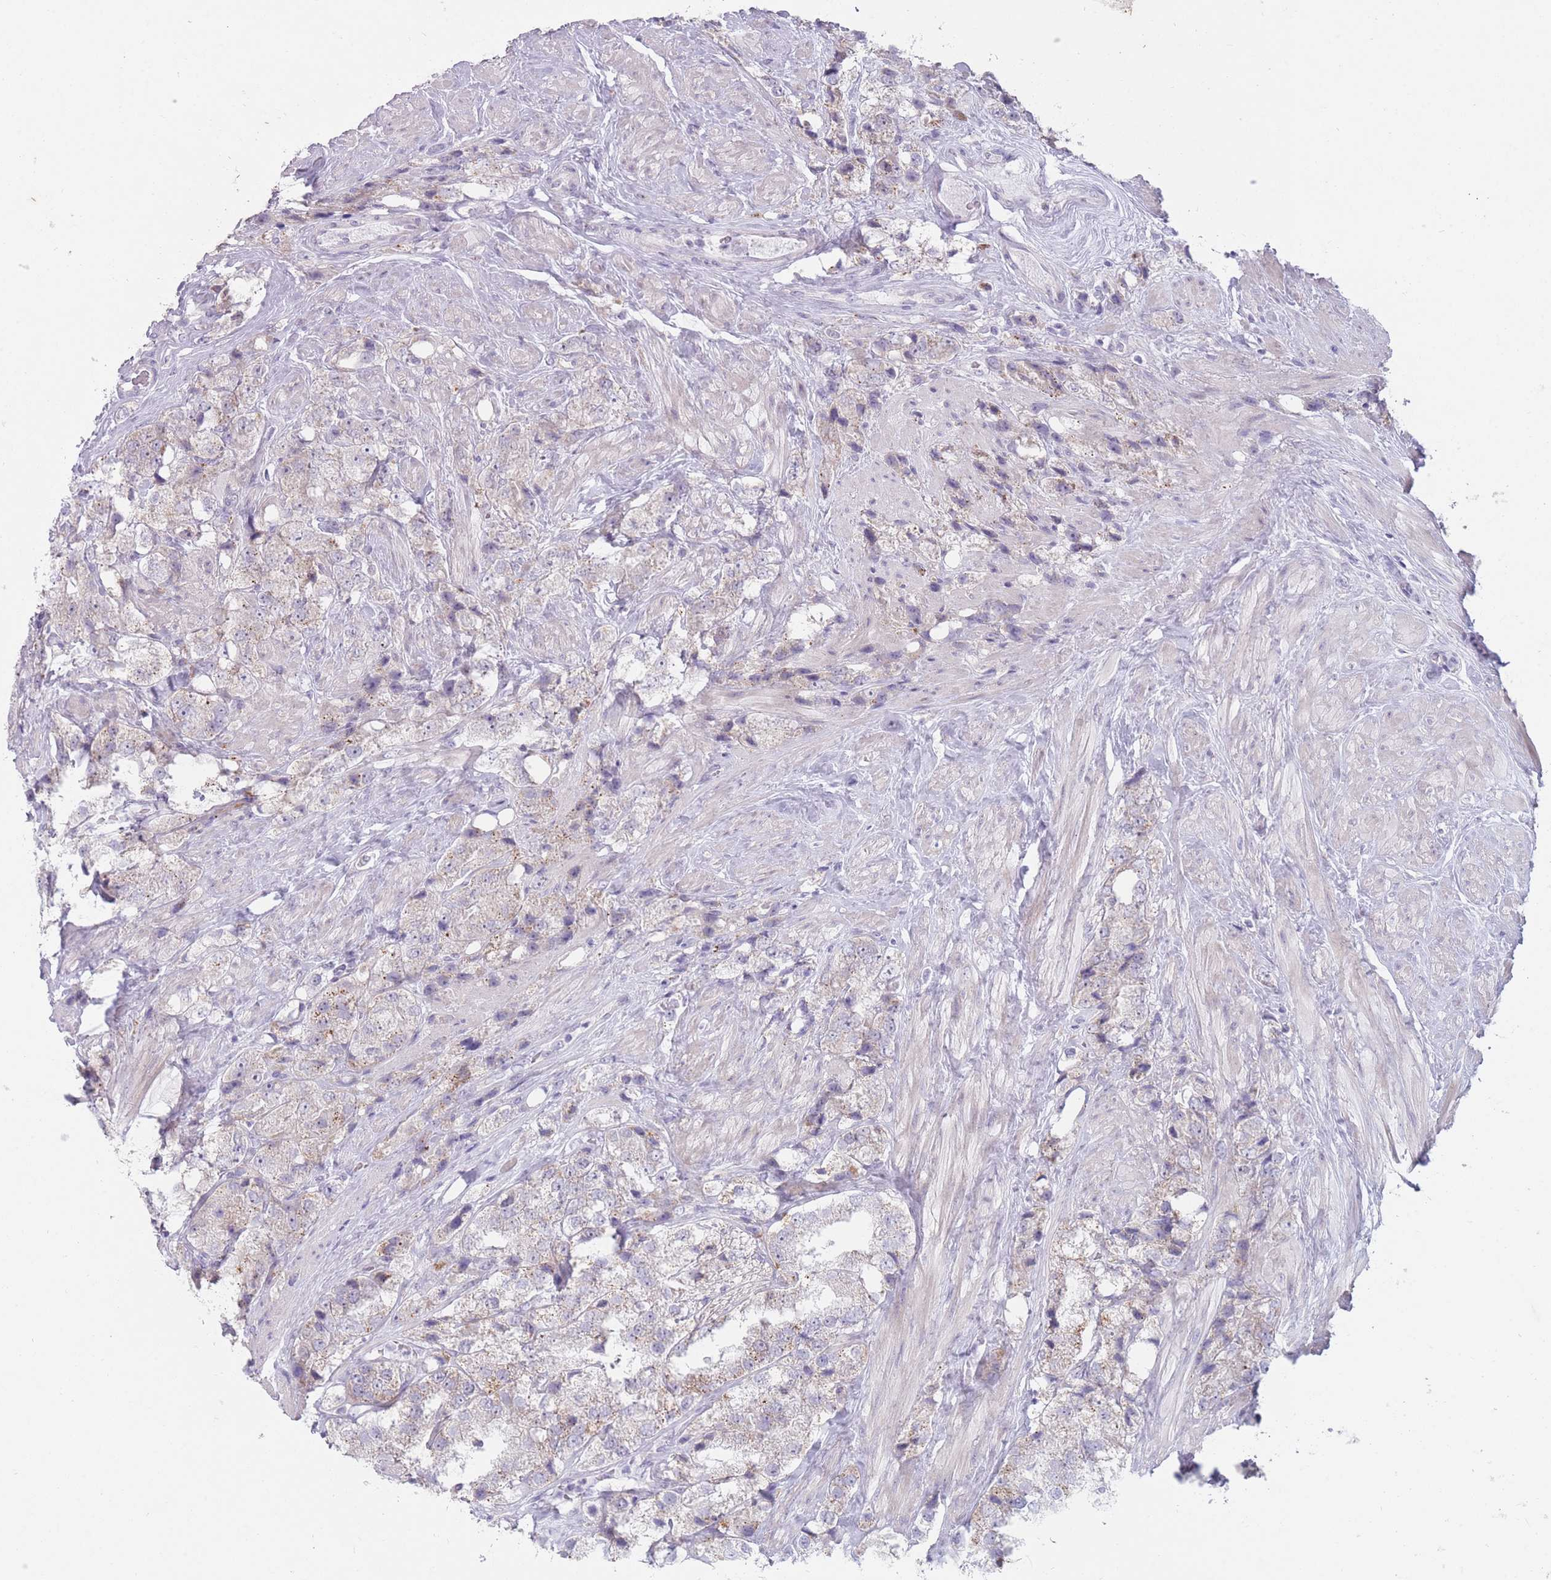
{"staining": {"intensity": "weak", "quantity": "<25%", "location": "cytoplasmic/membranous"}, "tissue": "prostate cancer", "cell_type": "Tumor cells", "image_type": "cancer", "snomed": [{"axis": "morphology", "description": "Adenocarcinoma, NOS"}, {"axis": "topography", "description": "Prostate"}], "caption": "The image exhibits no staining of tumor cells in adenocarcinoma (prostate).", "gene": "PAIP2B", "patient": {"sex": "male", "age": 79}}